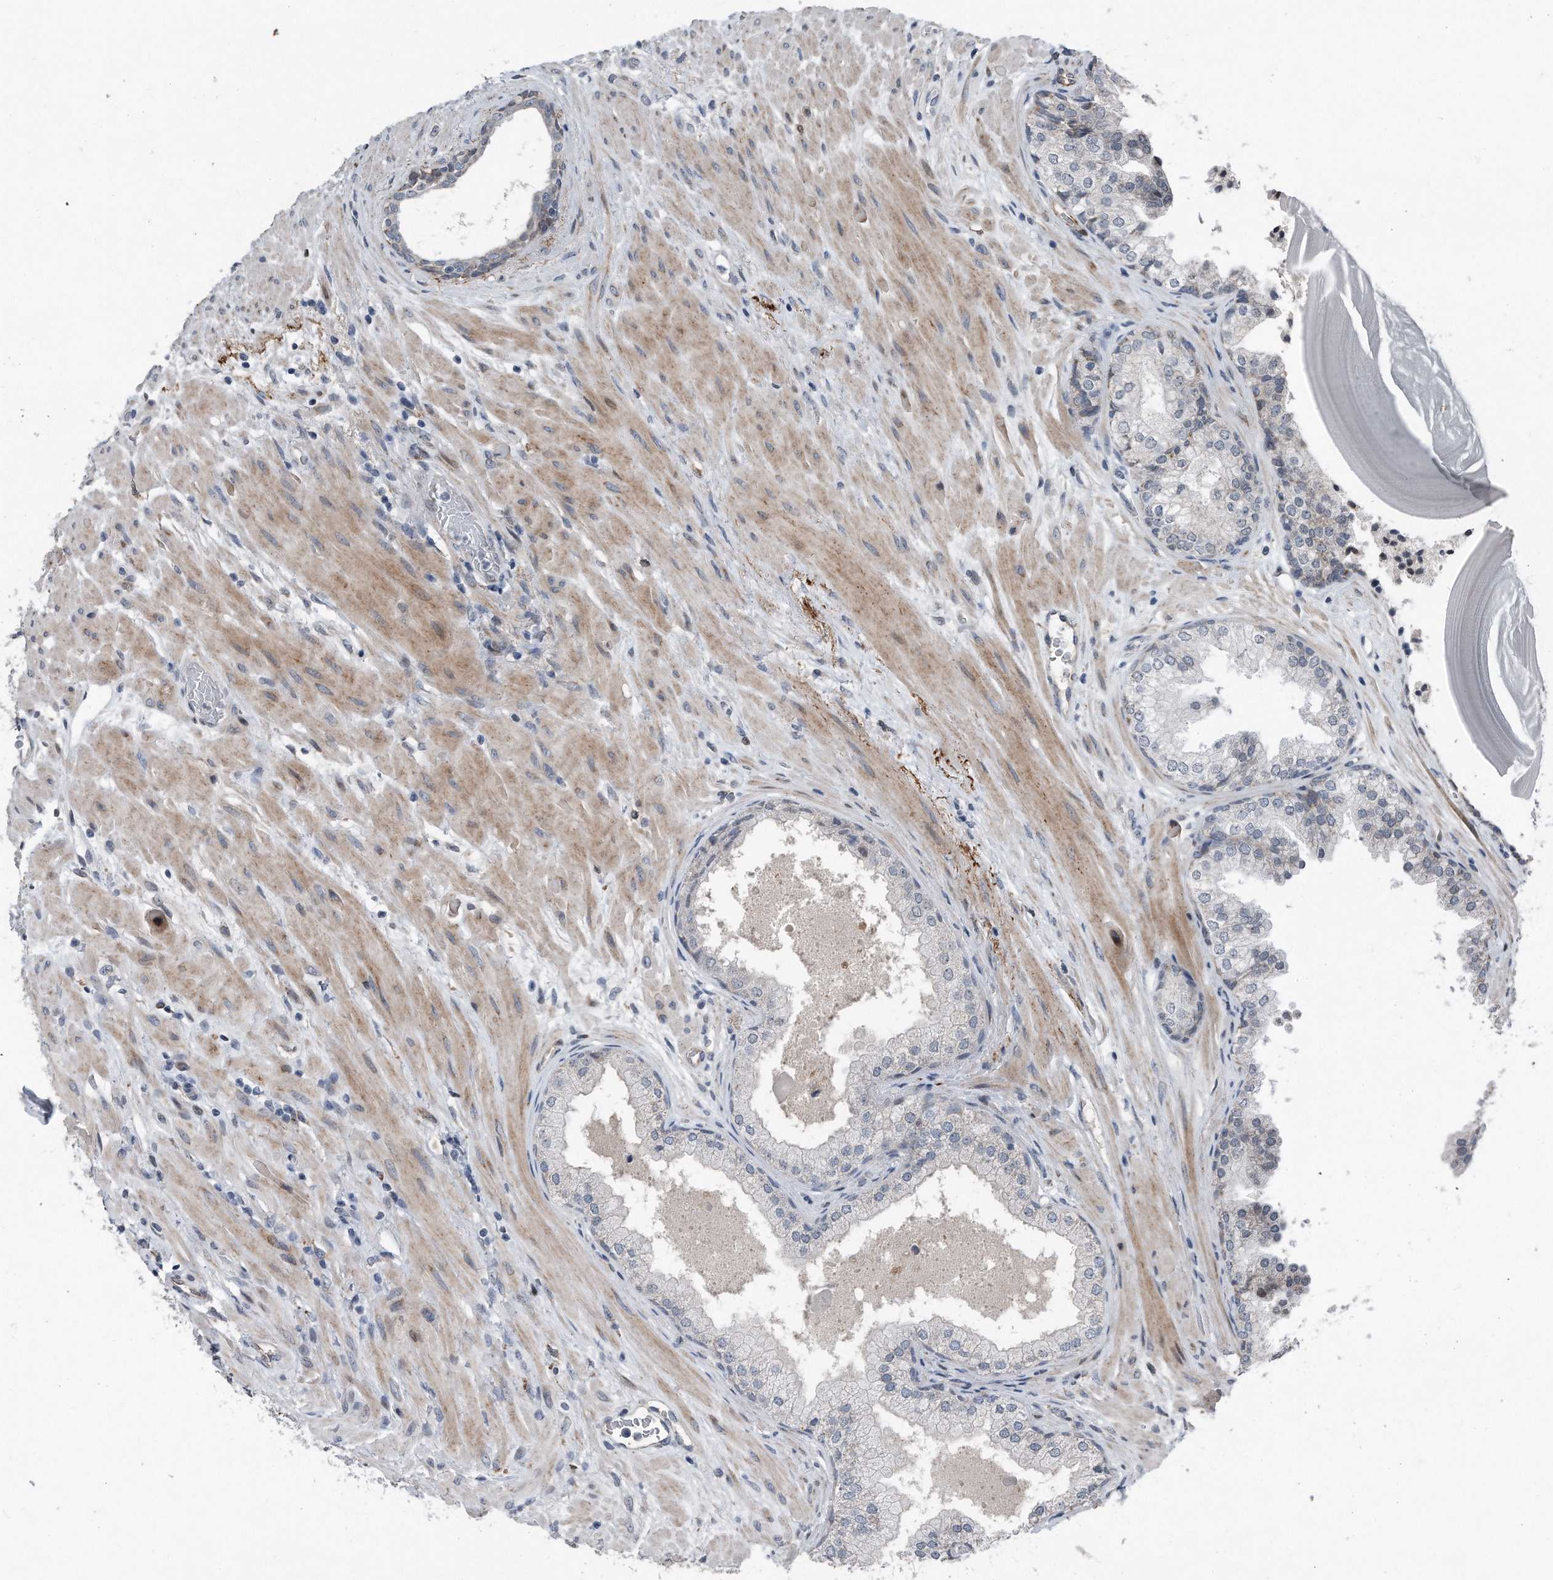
{"staining": {"intensity": "negative", "quantity": "none", "location": "none"}, "tissue": "prostate", "cell_type": "Glandular cells", "image_type": "normal", "snomed": [{"axis": "morphology", "description": "Normal tissue, NOS"}, {"axis": "topography", "description": "Prostate"}], "caption": "An immunohistochemistry (IHC) image of unremarkable prostate is shown. There is no staining in glandular cells of prostate.", "gene": "DST", "patient": {"sex": "male", "age": 48}}